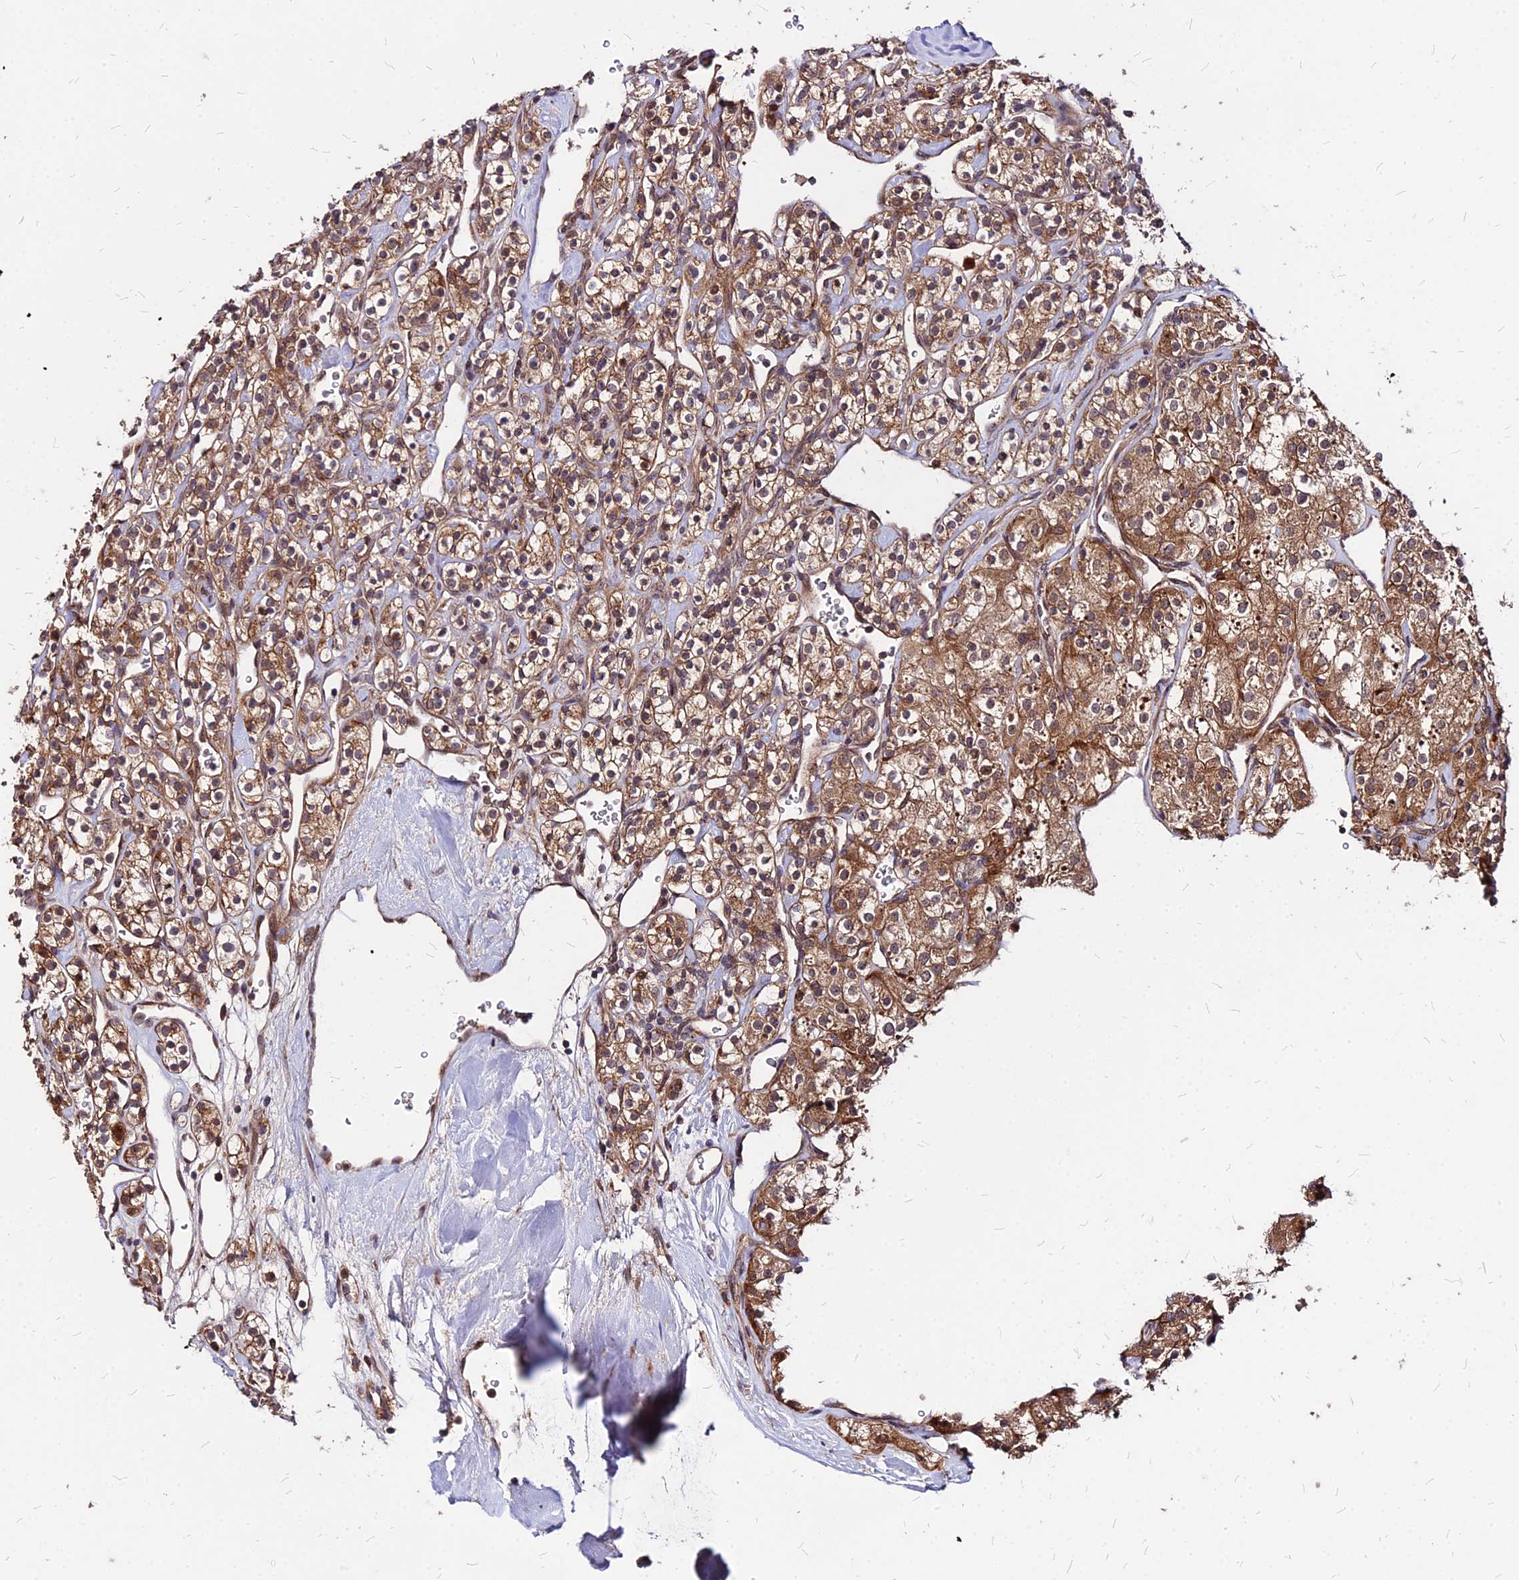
{"staining": {"intensity": "moderate", "quantity": ">75%", "location": "cytoplasmic/membranous"}, "tissue": "renal cancer", "cell_type": "Tumor cells", "image_type": "cancer", "snomed": [{"axis": "morphology", "description": "Adenocarcinoma, NOS"}, {"axis": "topography", "description": "Kidney"}], "caption": "The image displays immunohistochemical staining of renal cancer (adenocarcinoma). There is moderate cytoplasmic/membranous positivity is identified in about >75% of tumor cells.", "gene": "APBA3", "patient": {"sex": "male", "age": 77}}